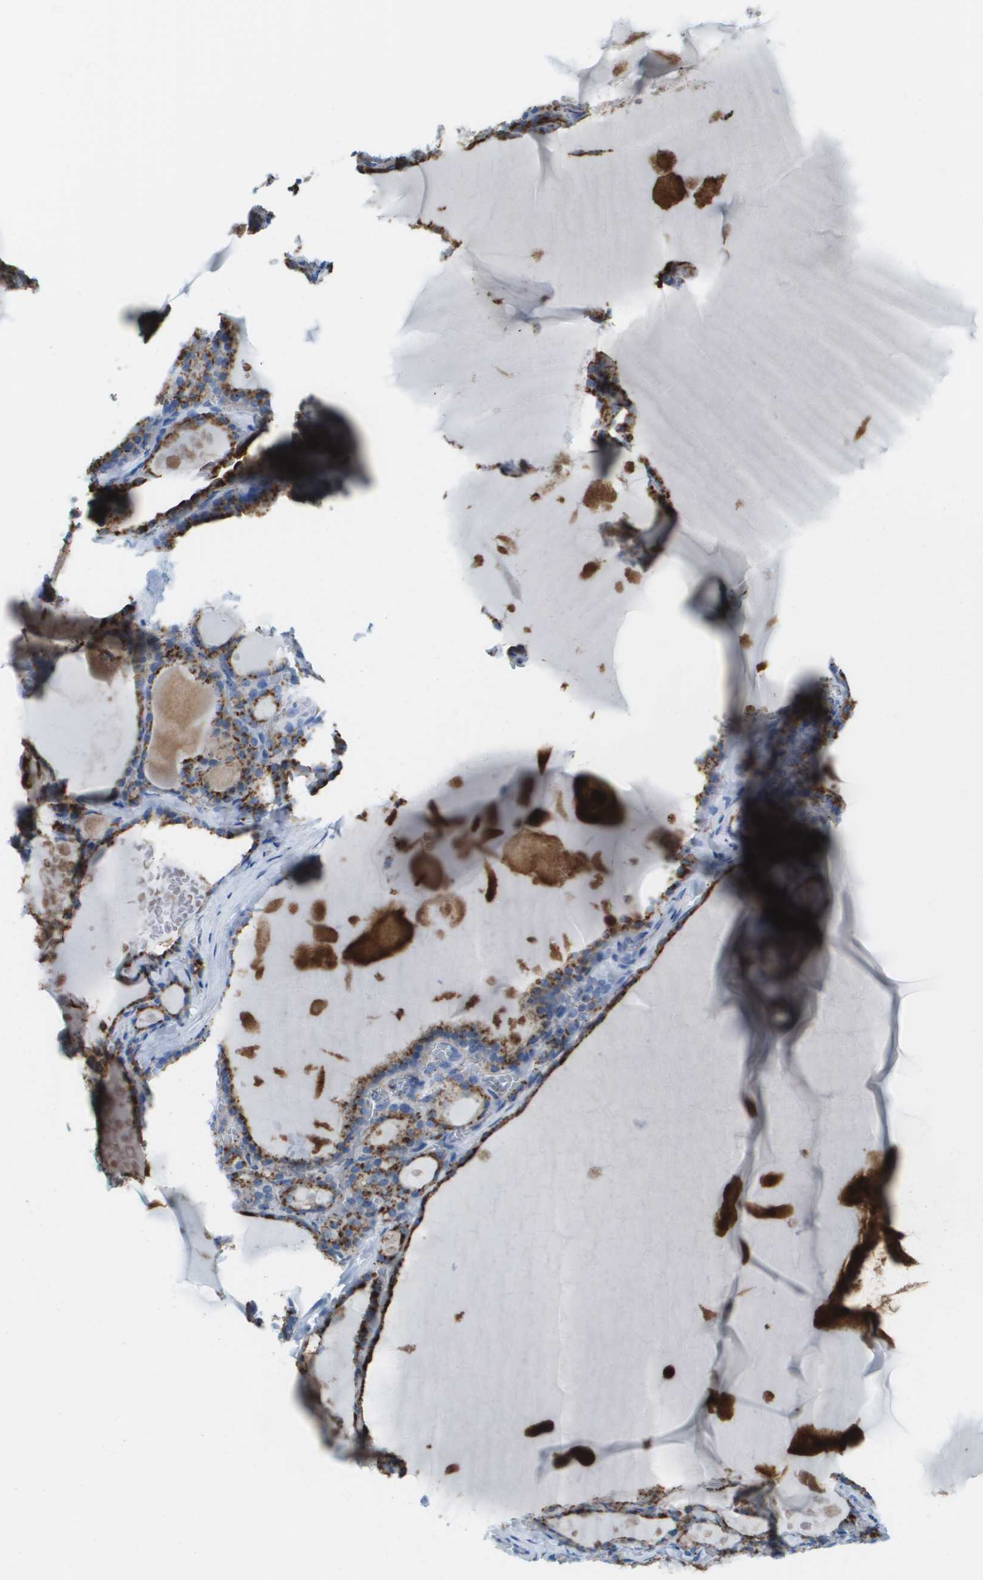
{"staining": {"intensity": "moderate", "quantity": "25%-75%", "location": "cytoplasmic/membranous"}, "tissue": "thyroid gland", "cell_type": "Glandular cells", "image_type": "normal", "snomed": [{"axis": "morphology", "description": "Normal tissue, NOS"}, {"axis": "topography", "description": "Thyroid gland"}], "caption": "Immunohistochemical staining of unremarkable human thyroid gland reveals moderate cytoplasmic/membranous protein staining in about 25%-75% of glandular cells. (DAB (3,3'-diaminobenzidine) IHC with brightfield microscopy, high magnification).", "gene": "PRCP", "patient": {"sex": "male", "age": 56}}